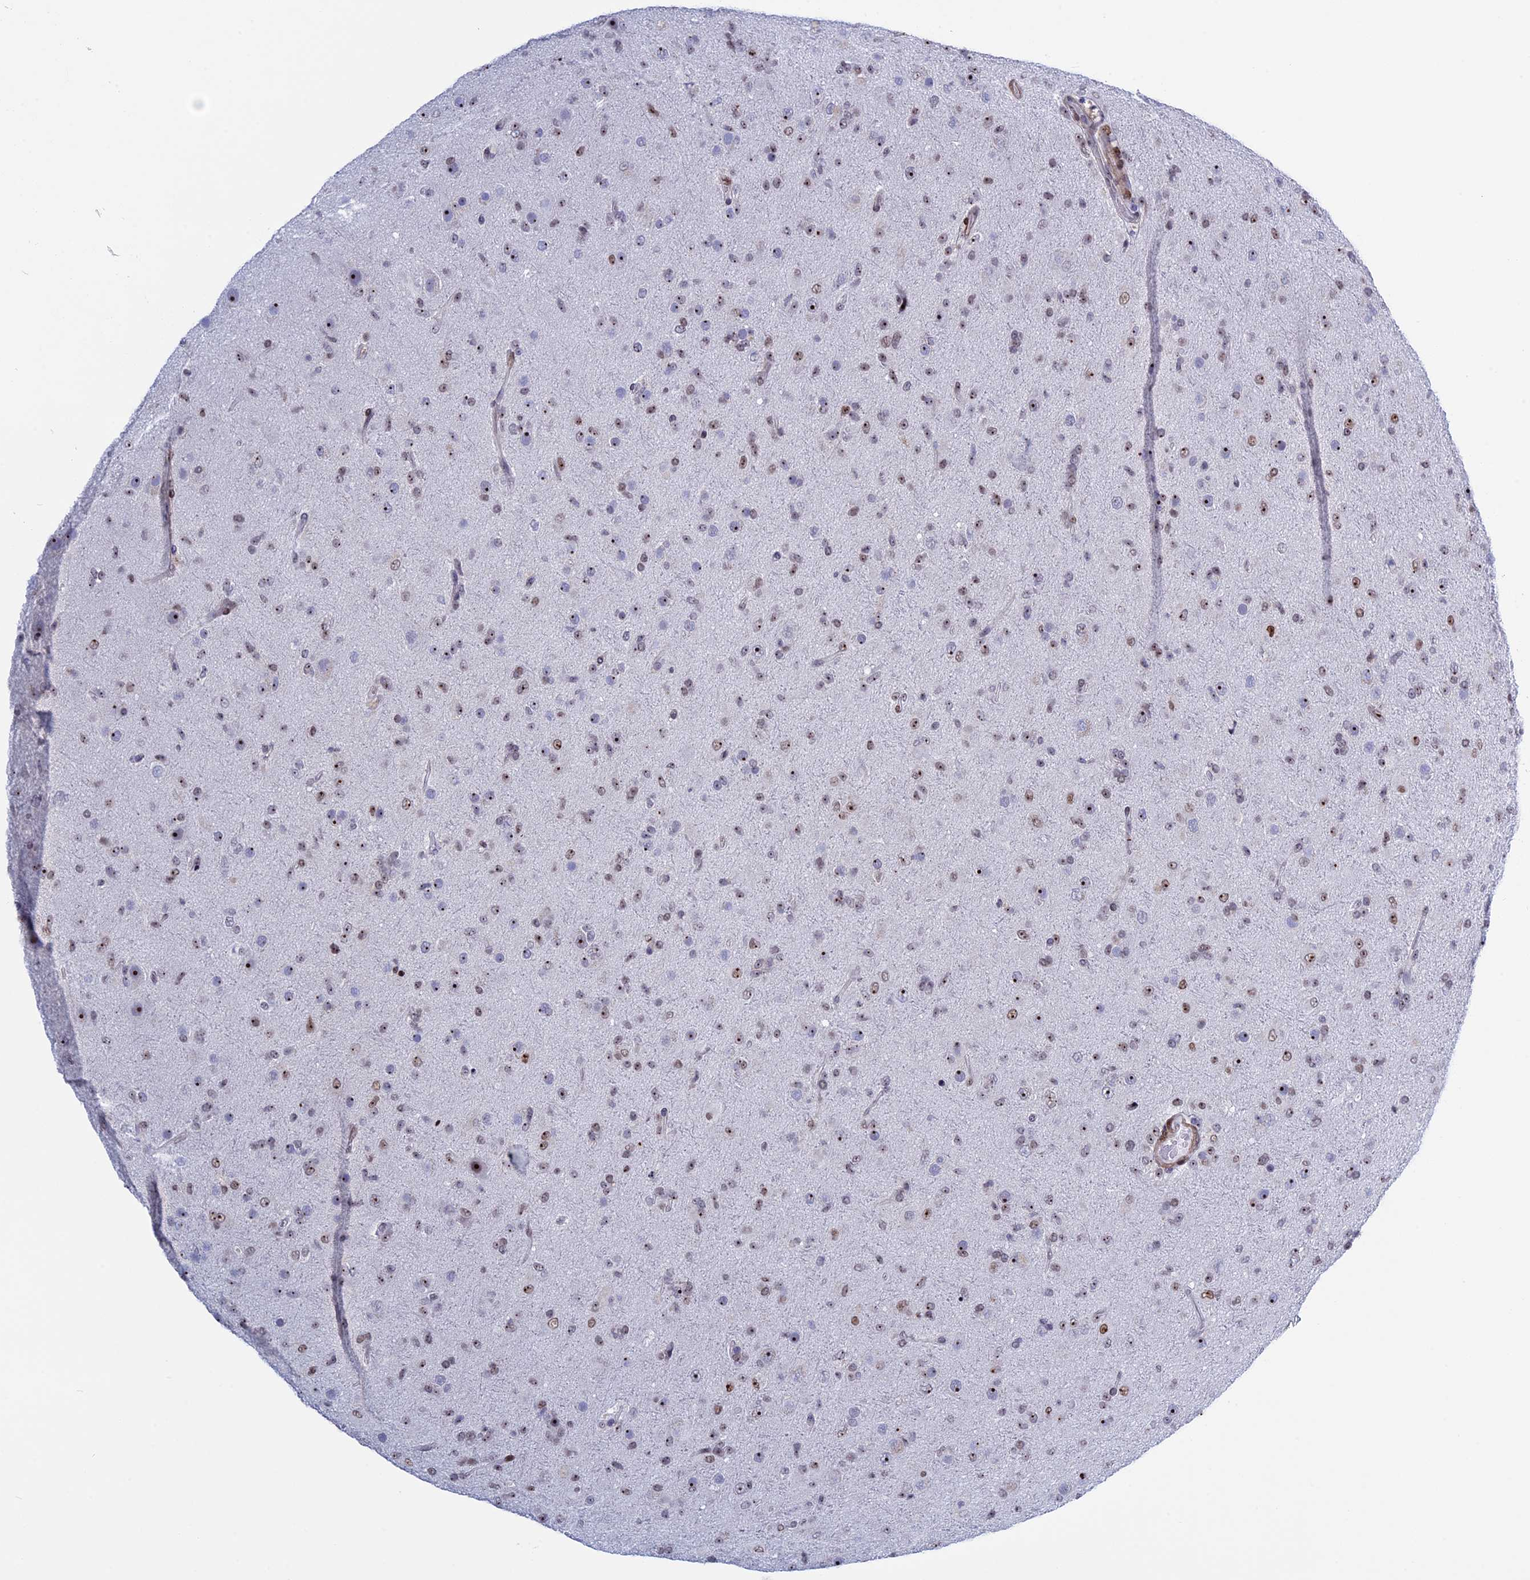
{"staining": {"intensity": "moderate", "quantity": "25%-75%", "location": "nuclear"}, "tissue": "glioma", "cell_type": "Tumor cells", "image_type": "cancer", "snomed": [{"axis": "morphology", "description": "Glioma, malignant, Low grade"}, {"axis": "topography", "description": "Brain"}], "caption": "Approximately 25%-75% of tumor cells in human glioma exhibit moderate nuclear protein staining as visualized by brown immunohistochemical staining.", "gene": "CCDC86", "patient": {"sex": "male", "age": 65}}